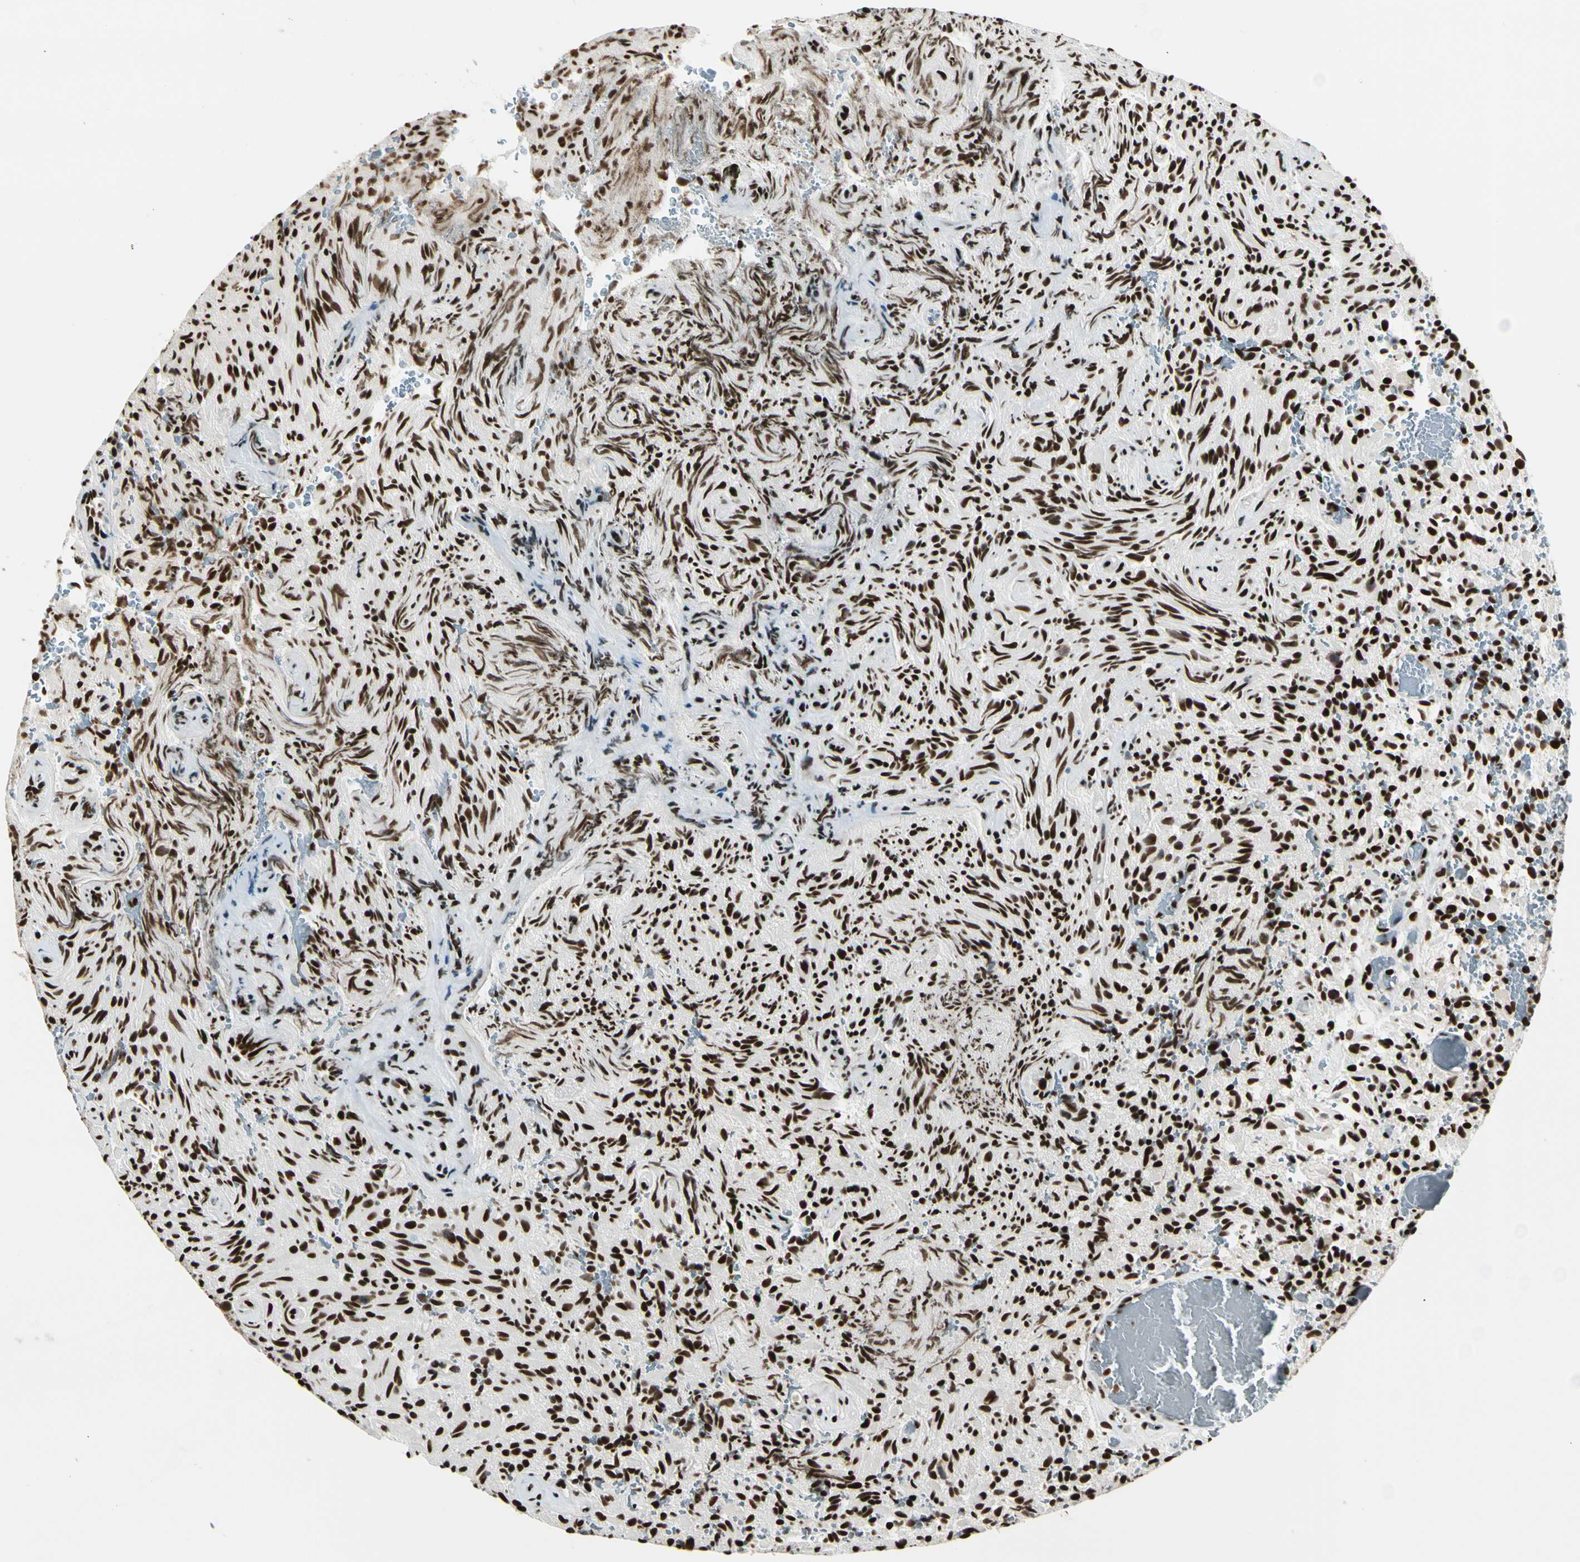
{"staining": {"intensity": "strong", "quantity": ">75%", "location": "nuclear"}, "tissue": "glioma", "cell_type": "Tumor cells", "image_type": "cancer", "snomed": [{"axis": "morphology", "description": "Glioma, malignant, High grade"}, {"axis": "topography", "description": "Brain"}], "caption": "Strong nuclear staining for a protein is seen in approximately >75% of tumor cells of glioma using immunohistochemistry.", "gene": "CCAR1", "patient": {"sex": "male", "age": 71}}